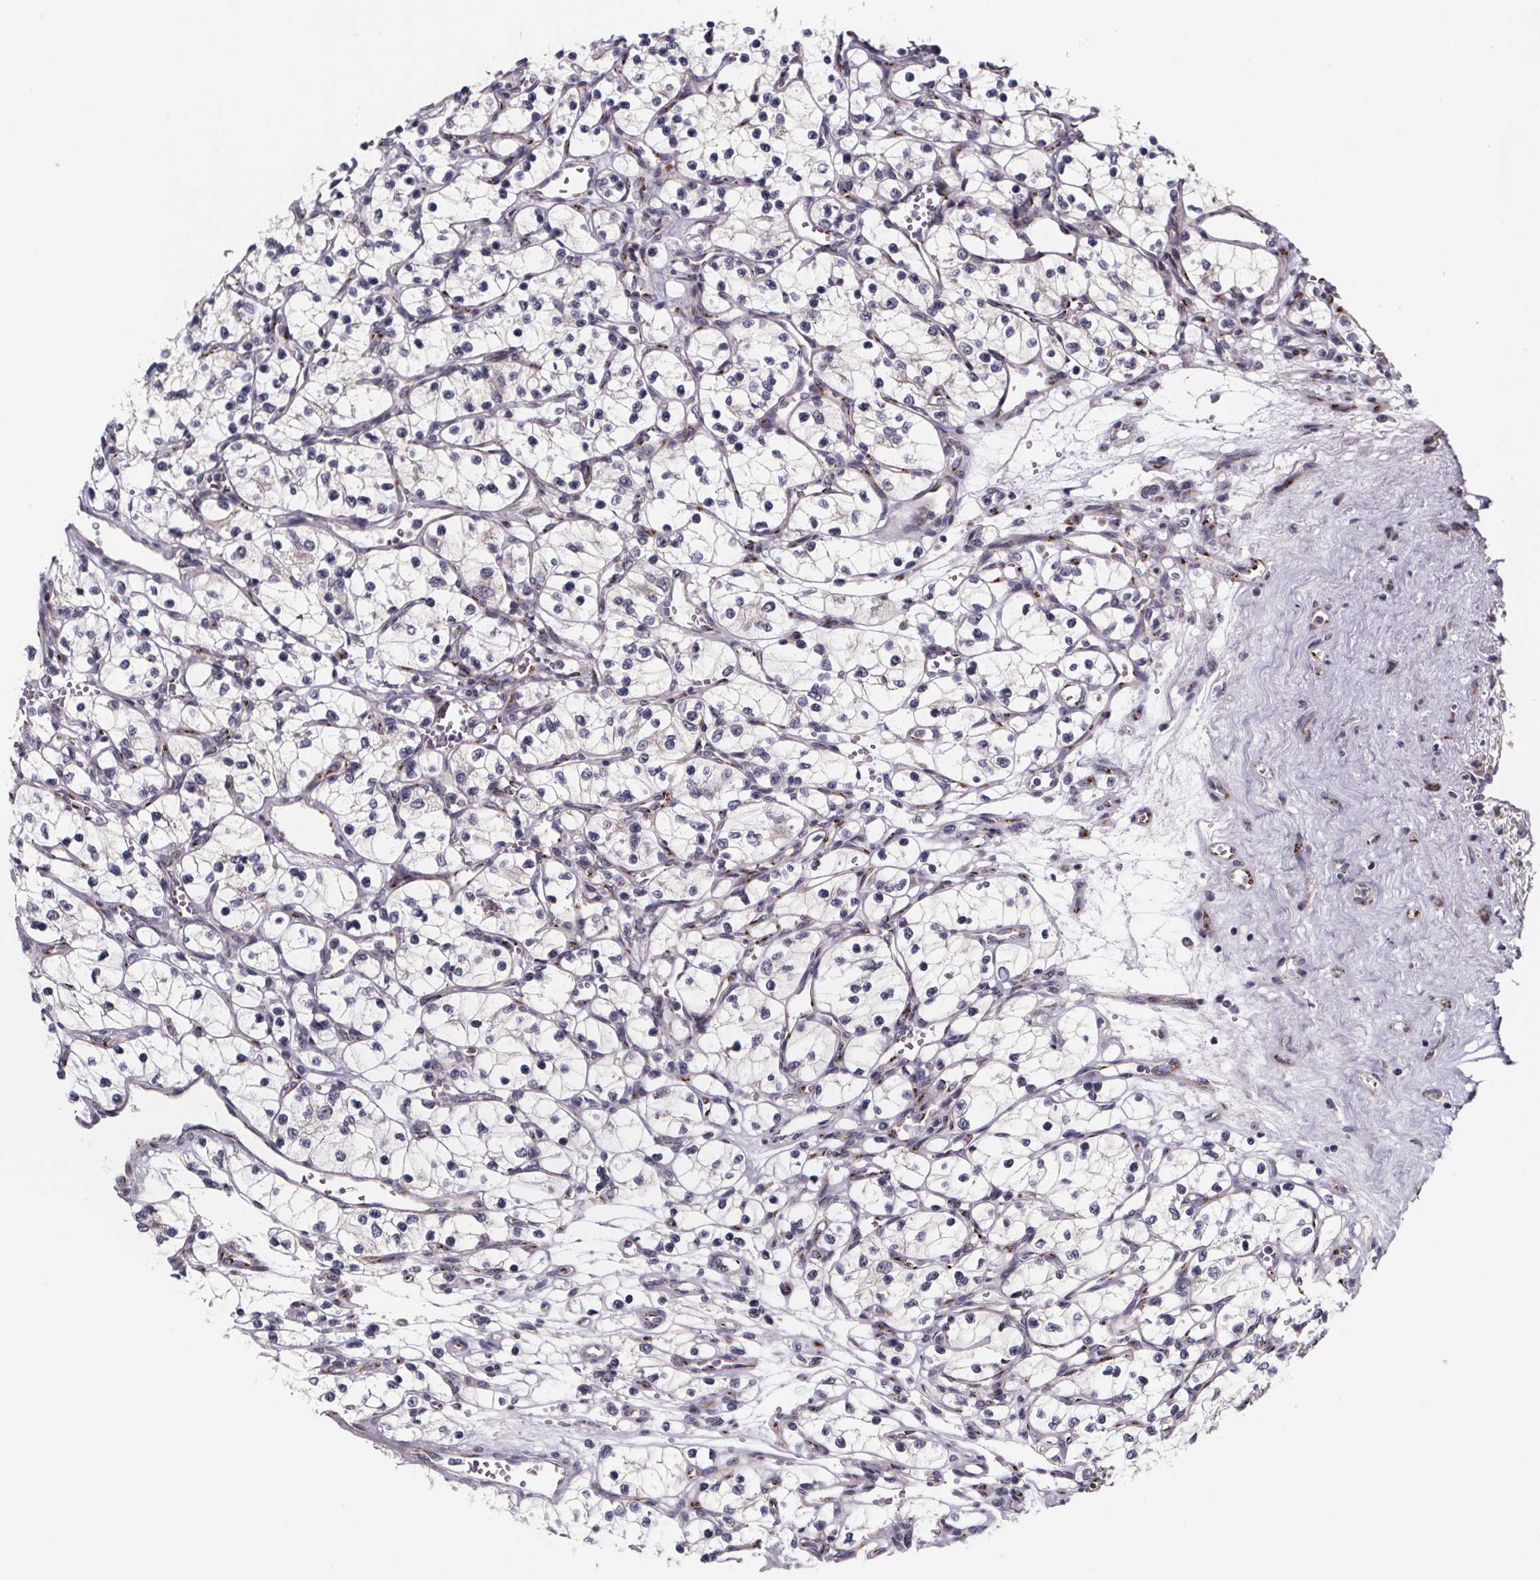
{"staining": {"intensity": "negative", "quantity": "none", "location": "none"}, "tissue": "renal cancer", "cell_type": "Tumor cells", "image_type": "cancer", "snomed": [{"axis": "morphology", "description": "Adenocarcinoma, NOS"}, {"axis": "topography", "description": "Kidney"}], "caption": "Tumor cells show no significant protein staining in adenocarcinoma (renal).", "gene": "NDST1", "patient": {"sex": "female", "age": 69}}